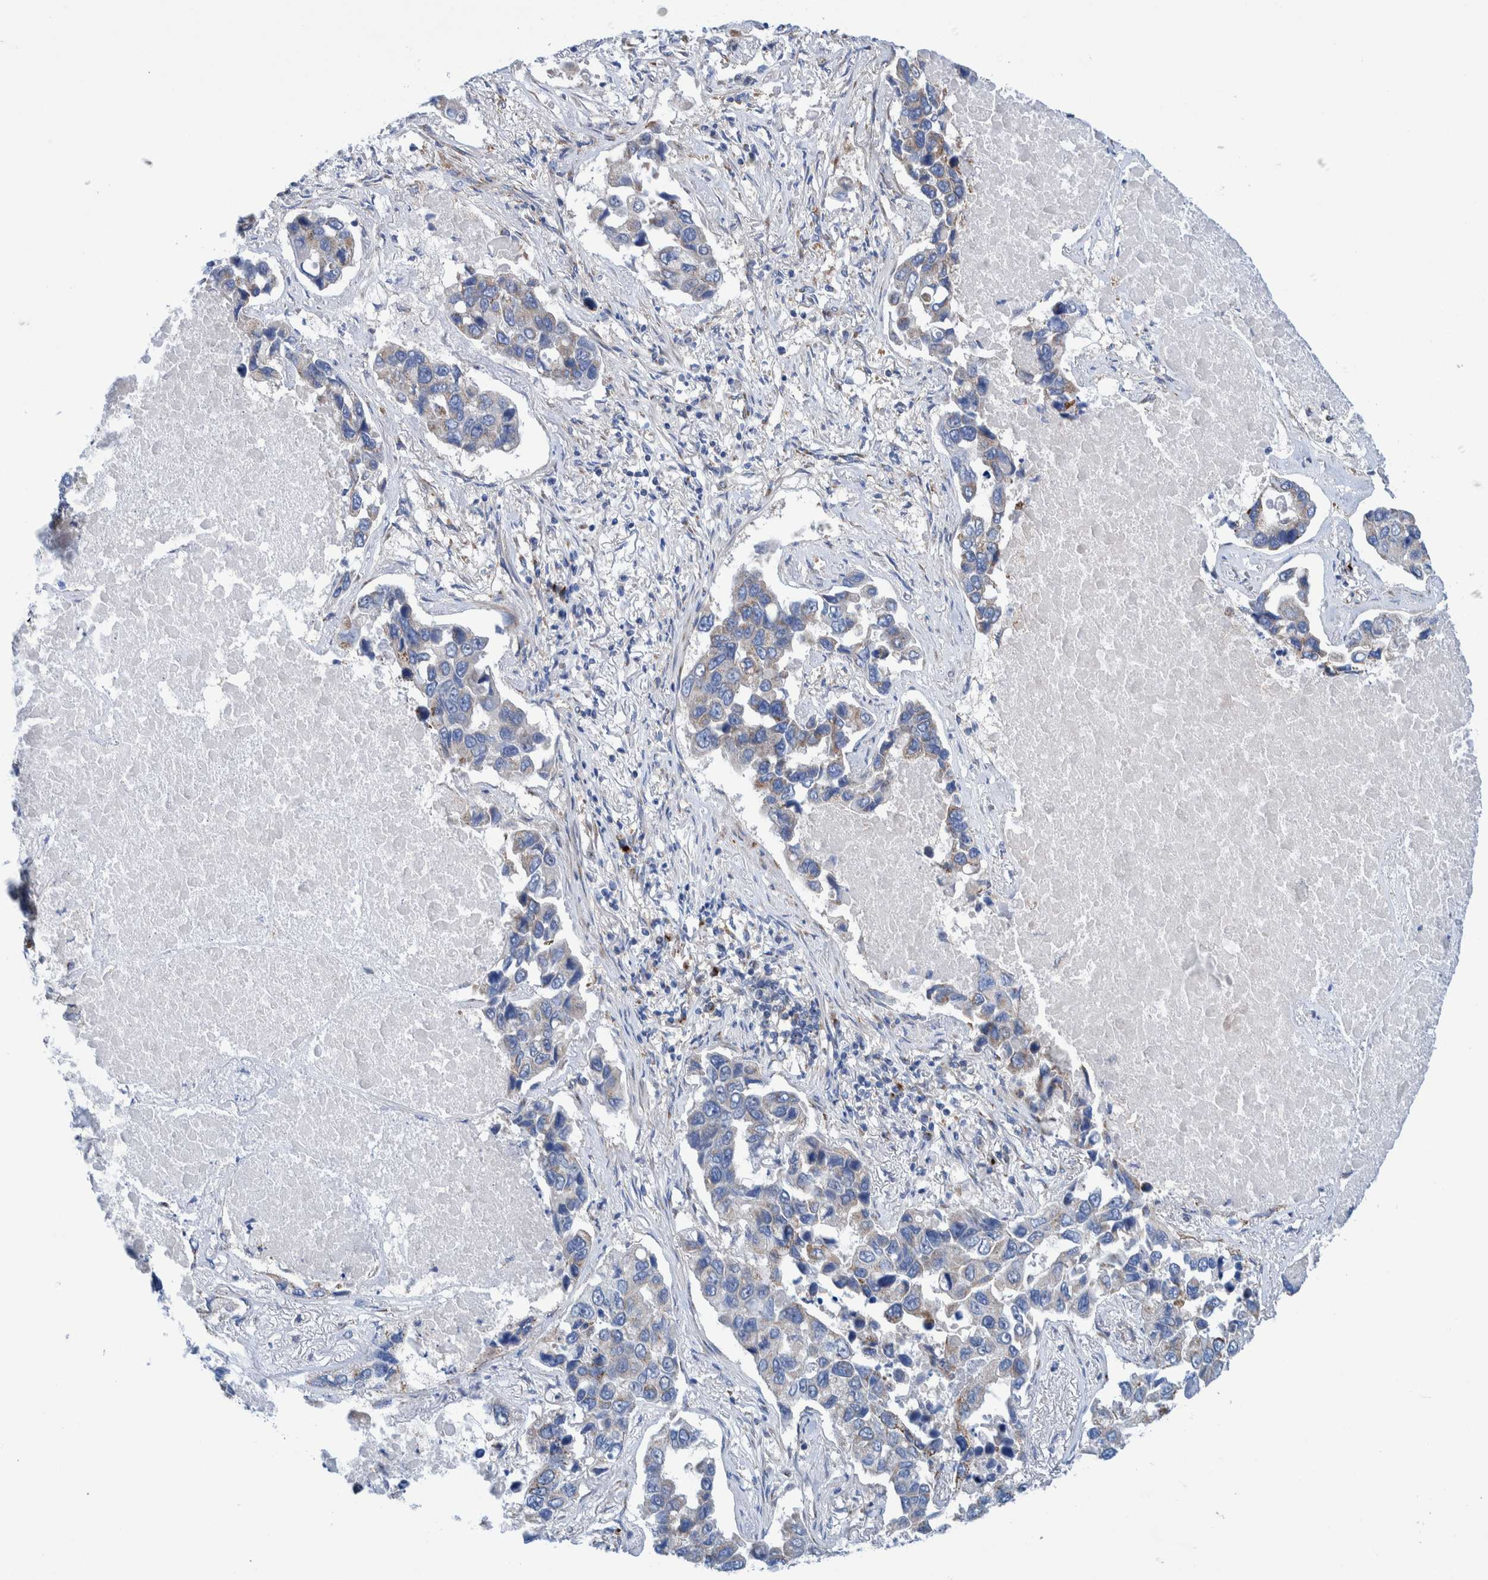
{"staining": {"intensity": "weak", "quantity": "<25%", "location": "cytoplasmic/membranous"}, "tissue": "lung cancer", "cell_type": "Tumor cells", "image_type": "cancer", "snomed": [{"axis": "morphology", "description": "Adenocarcinoma, NOS"}, {"axis": "topography", "description": "Lung"}], "caption": "Immunohistochemistry of adenocarcinoma (lung) reveals no expression in tumor cells. The staining is performed using DAB brown chromogen with nuclei counter-stained in using hematoxylin.", "gene": "TRIM58", "patient": {"sex": "male", "age": 64}}